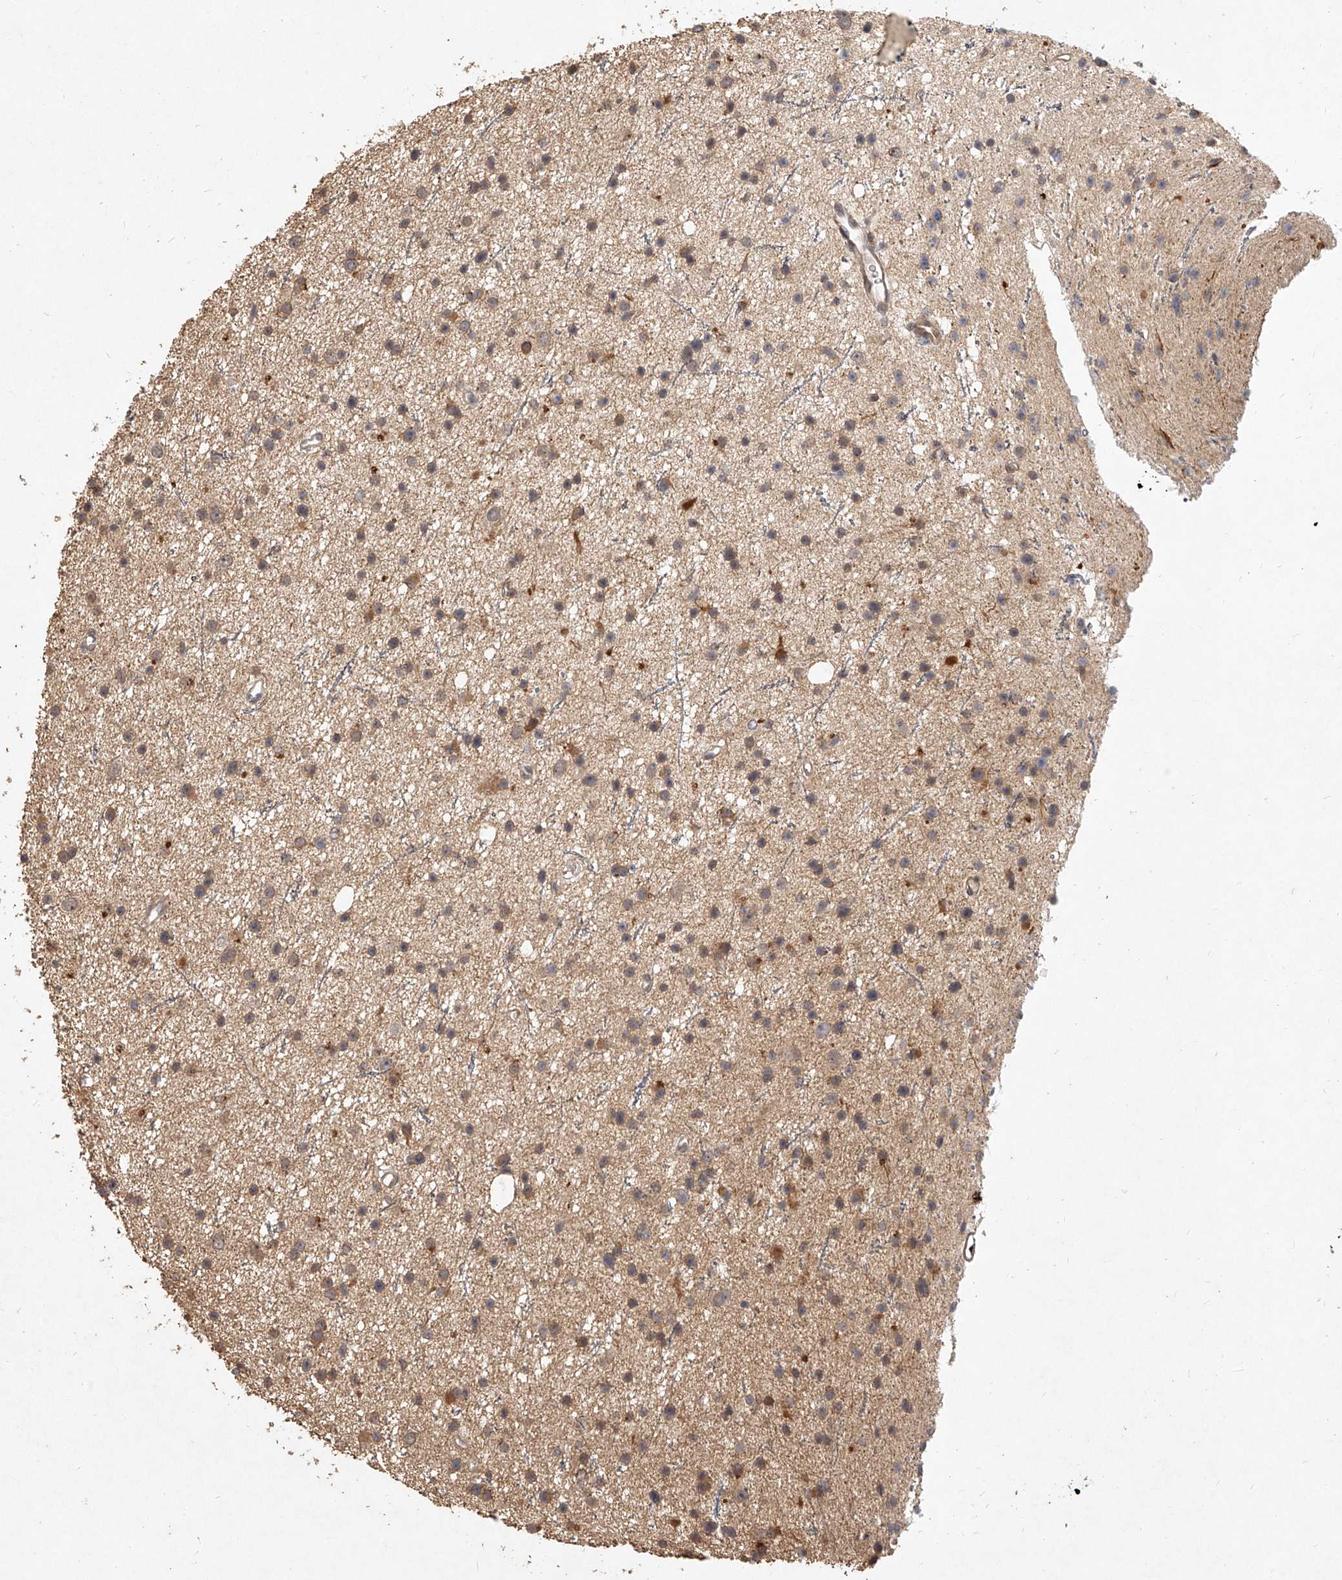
{"staining": {"intensity": "weak", "quantity": "25%-75%", "location": "cytoplasmic/membranous"}, "tissue": "glioma", "cell_type": "Tumor cells", "image_type": "cancer", "snomed": [{"axis": "morphology", "description": "Glioma, malignant, Low grade"}, {"axis": "topography", "description": "Cerebral cortex"}], "caption": "Malignant glioma (low-grade) stained with DAB immunohistochemistry demonstrates low levels of weak cytoplasmic/membranous expression in about 25%-75% of tumor cells.", "gene": "SLC37A1", "patient": {"sex": "female", "age": 39}}